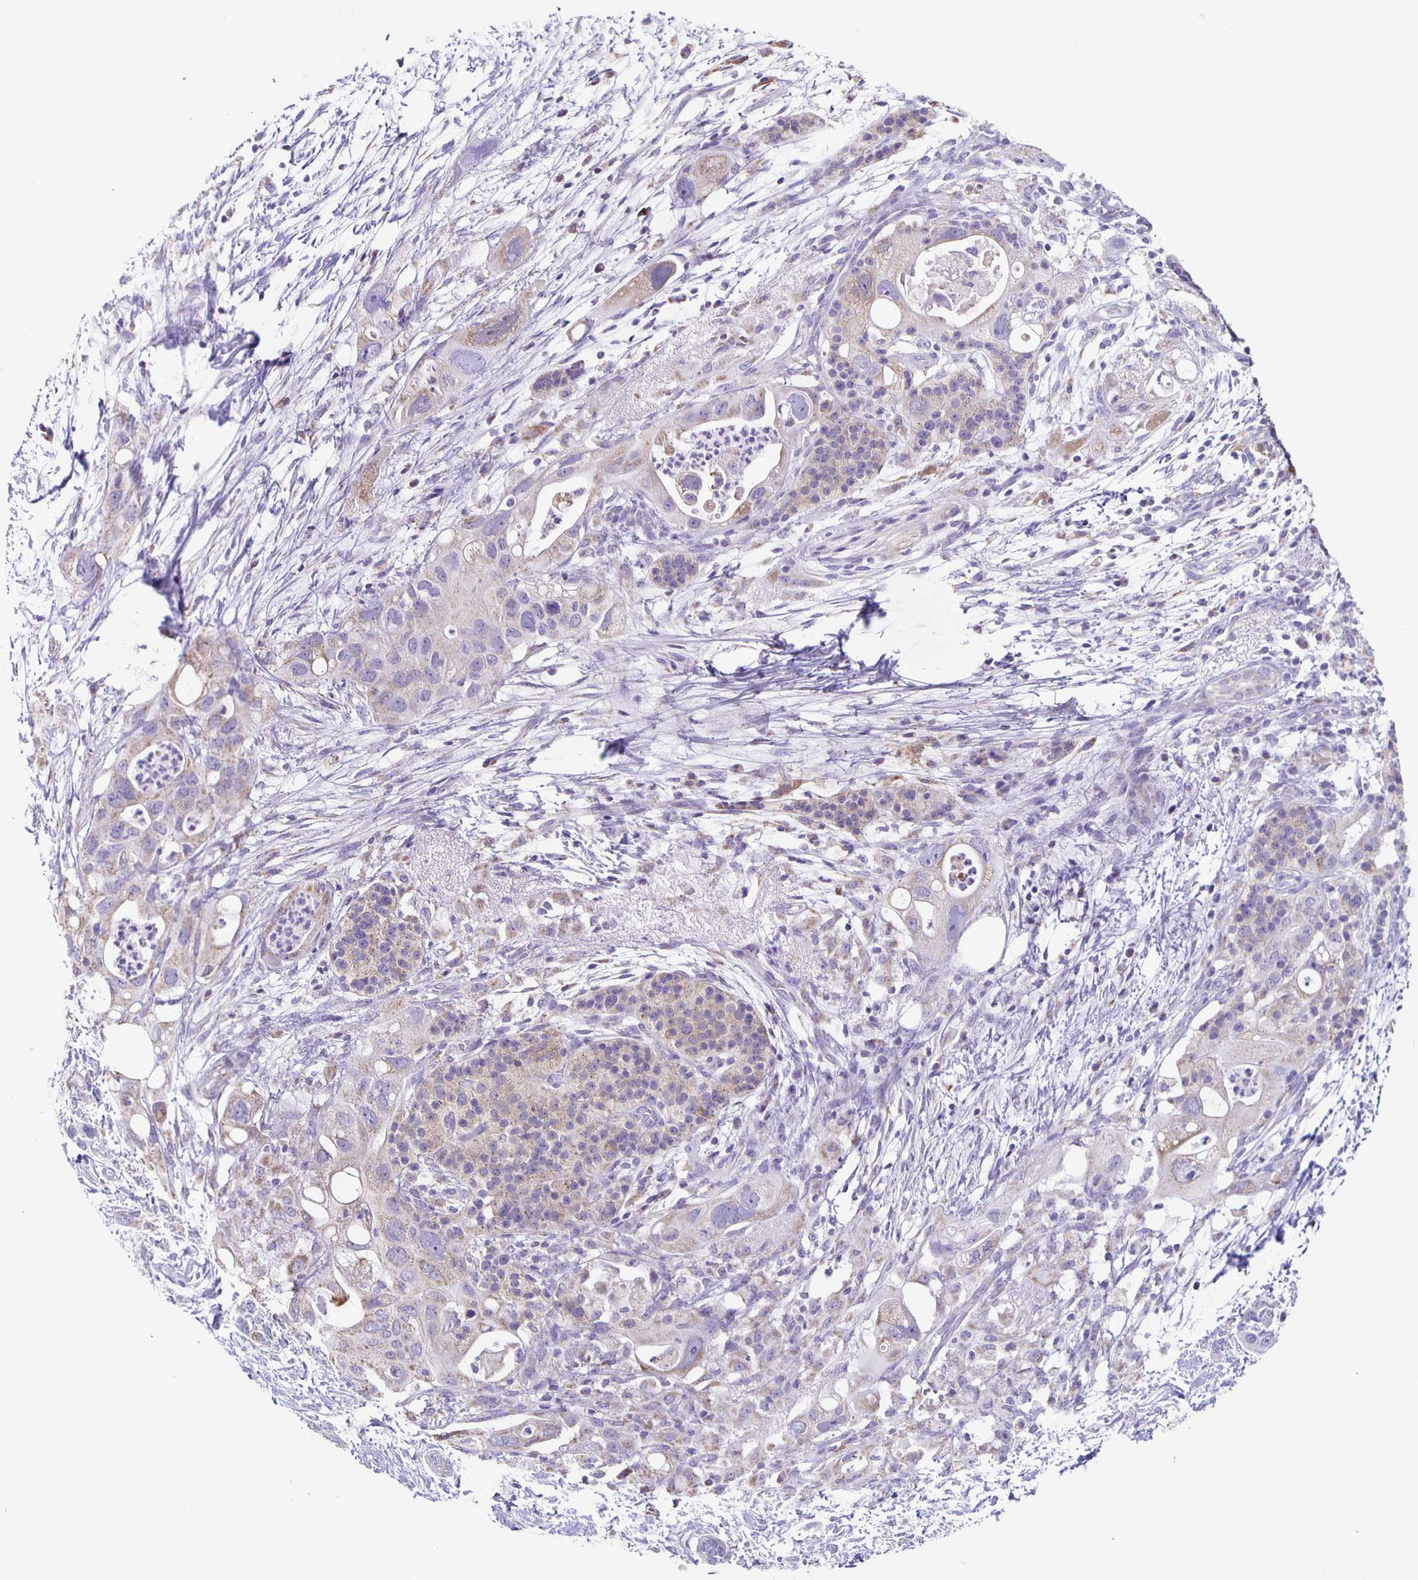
{"staining": {"intensity": "weak", "quantity": "25%-75%", "location": "cytoplasmic/membranous"}, "tissue": "pancreatic cancer", "cell_type": "Tumor cells", "image_type": "cancer", "snomed": [{"axis": "morphology", "description": "Adenocarcinoma, NOS"}, {"axis": "topography", "description": "Pancreas"}], "caption": "The immunohistochemical stain highlights weak cytoplasmic/membranous staining in tumor cells of pancreatic cancer tissue.", "gene": "TPPP", "patient": {"sex": "female", "age": 72}}